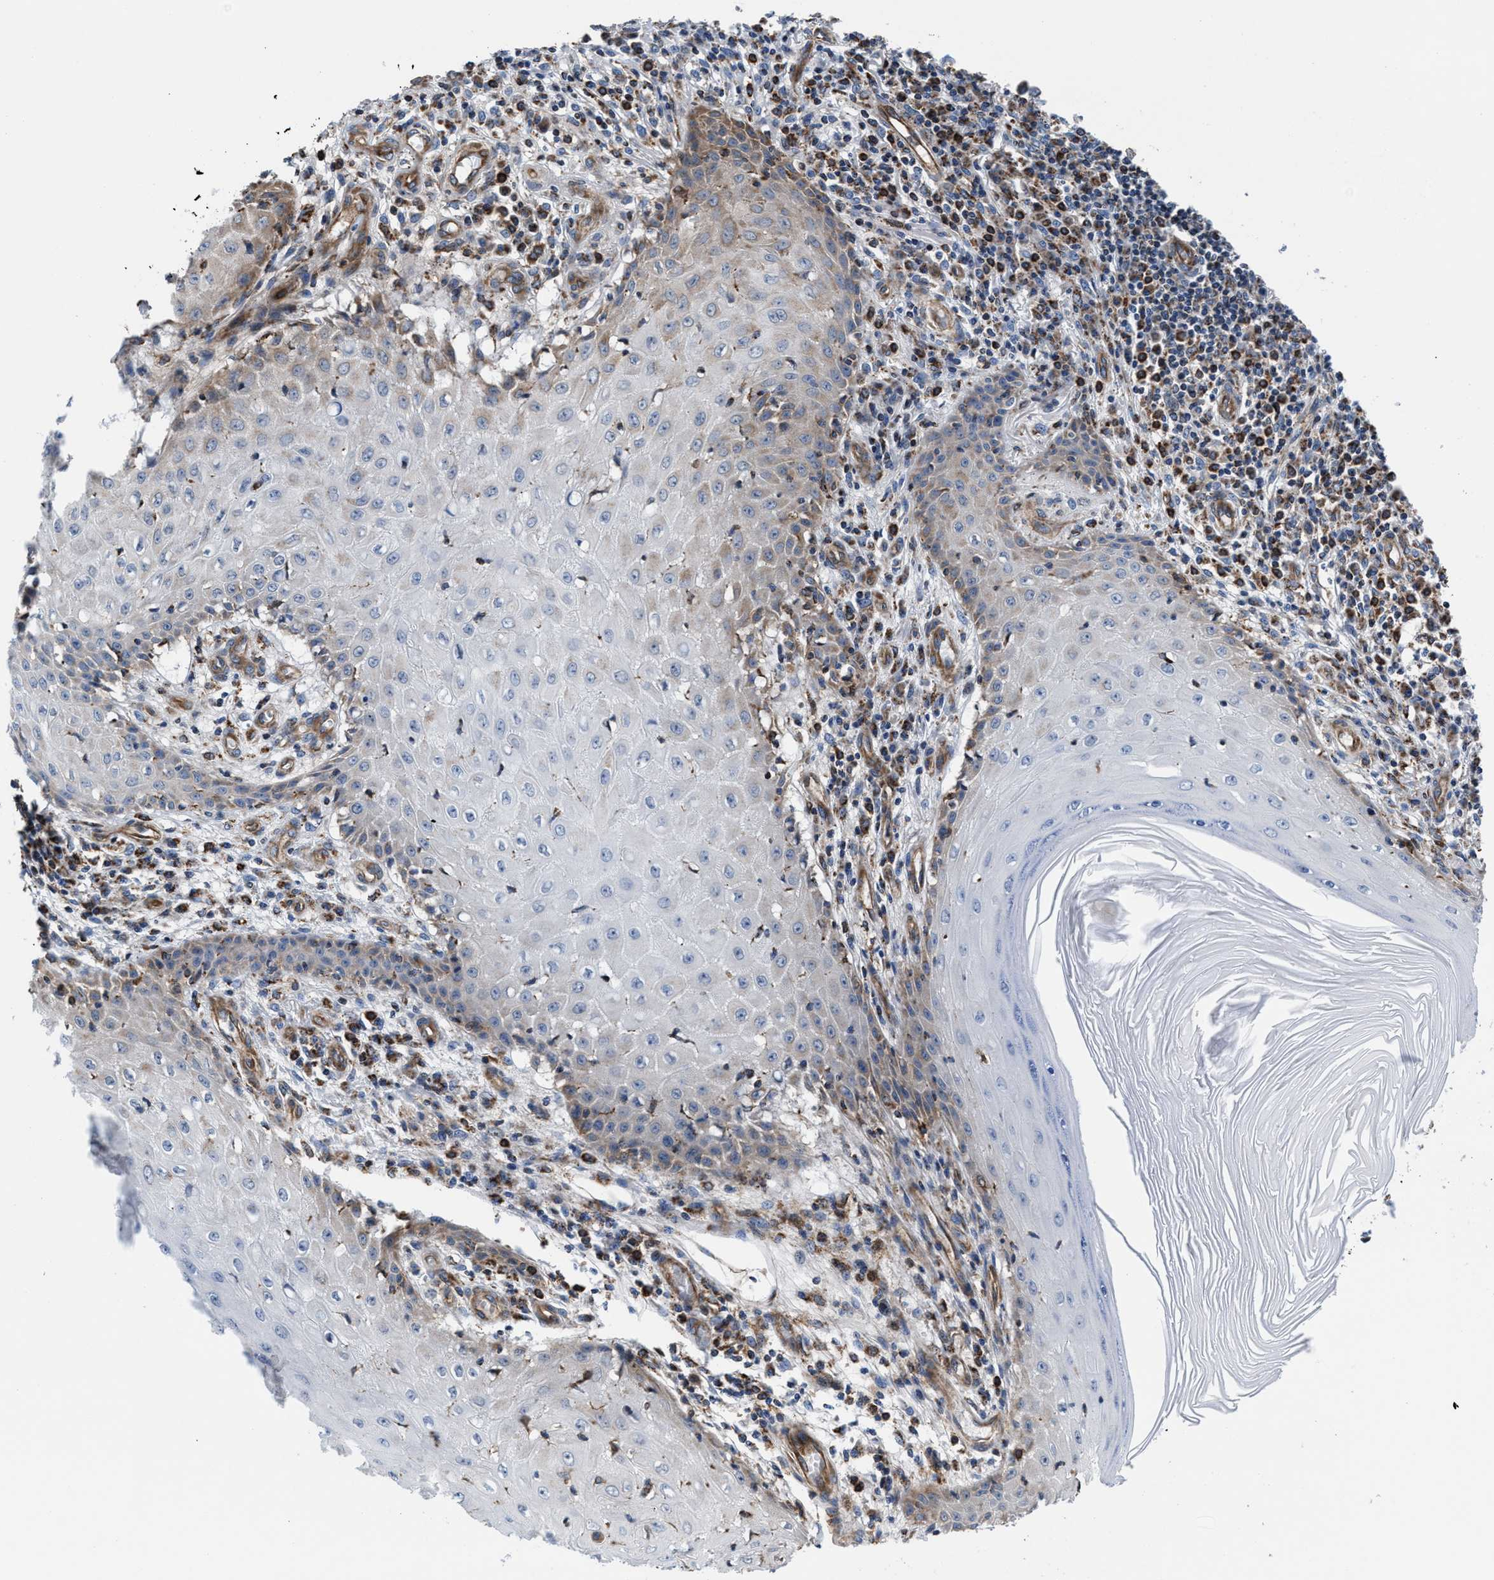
{"staining": {"intensity": "weak", "quantity": "<25%", "location": "cytoplasmic/membranous"}, "tissue": "skin cancer", "cell_type": "Tumor cells", "image_type": "cancer", "snomed": [{"axis": "morphology", "description": "Squamous cell carcinoma, NOS"}, {"axis": "topography", "description": "Skin"}], "caption": "IHC of skin cancer (squamous cell carcinoma) shows no positivity in tumor cells. (Immunohistochemistry, brightfield microscopy, high magnification).", "gene": "PRR15L", "patient": {"sex": "female", "age": 73}}